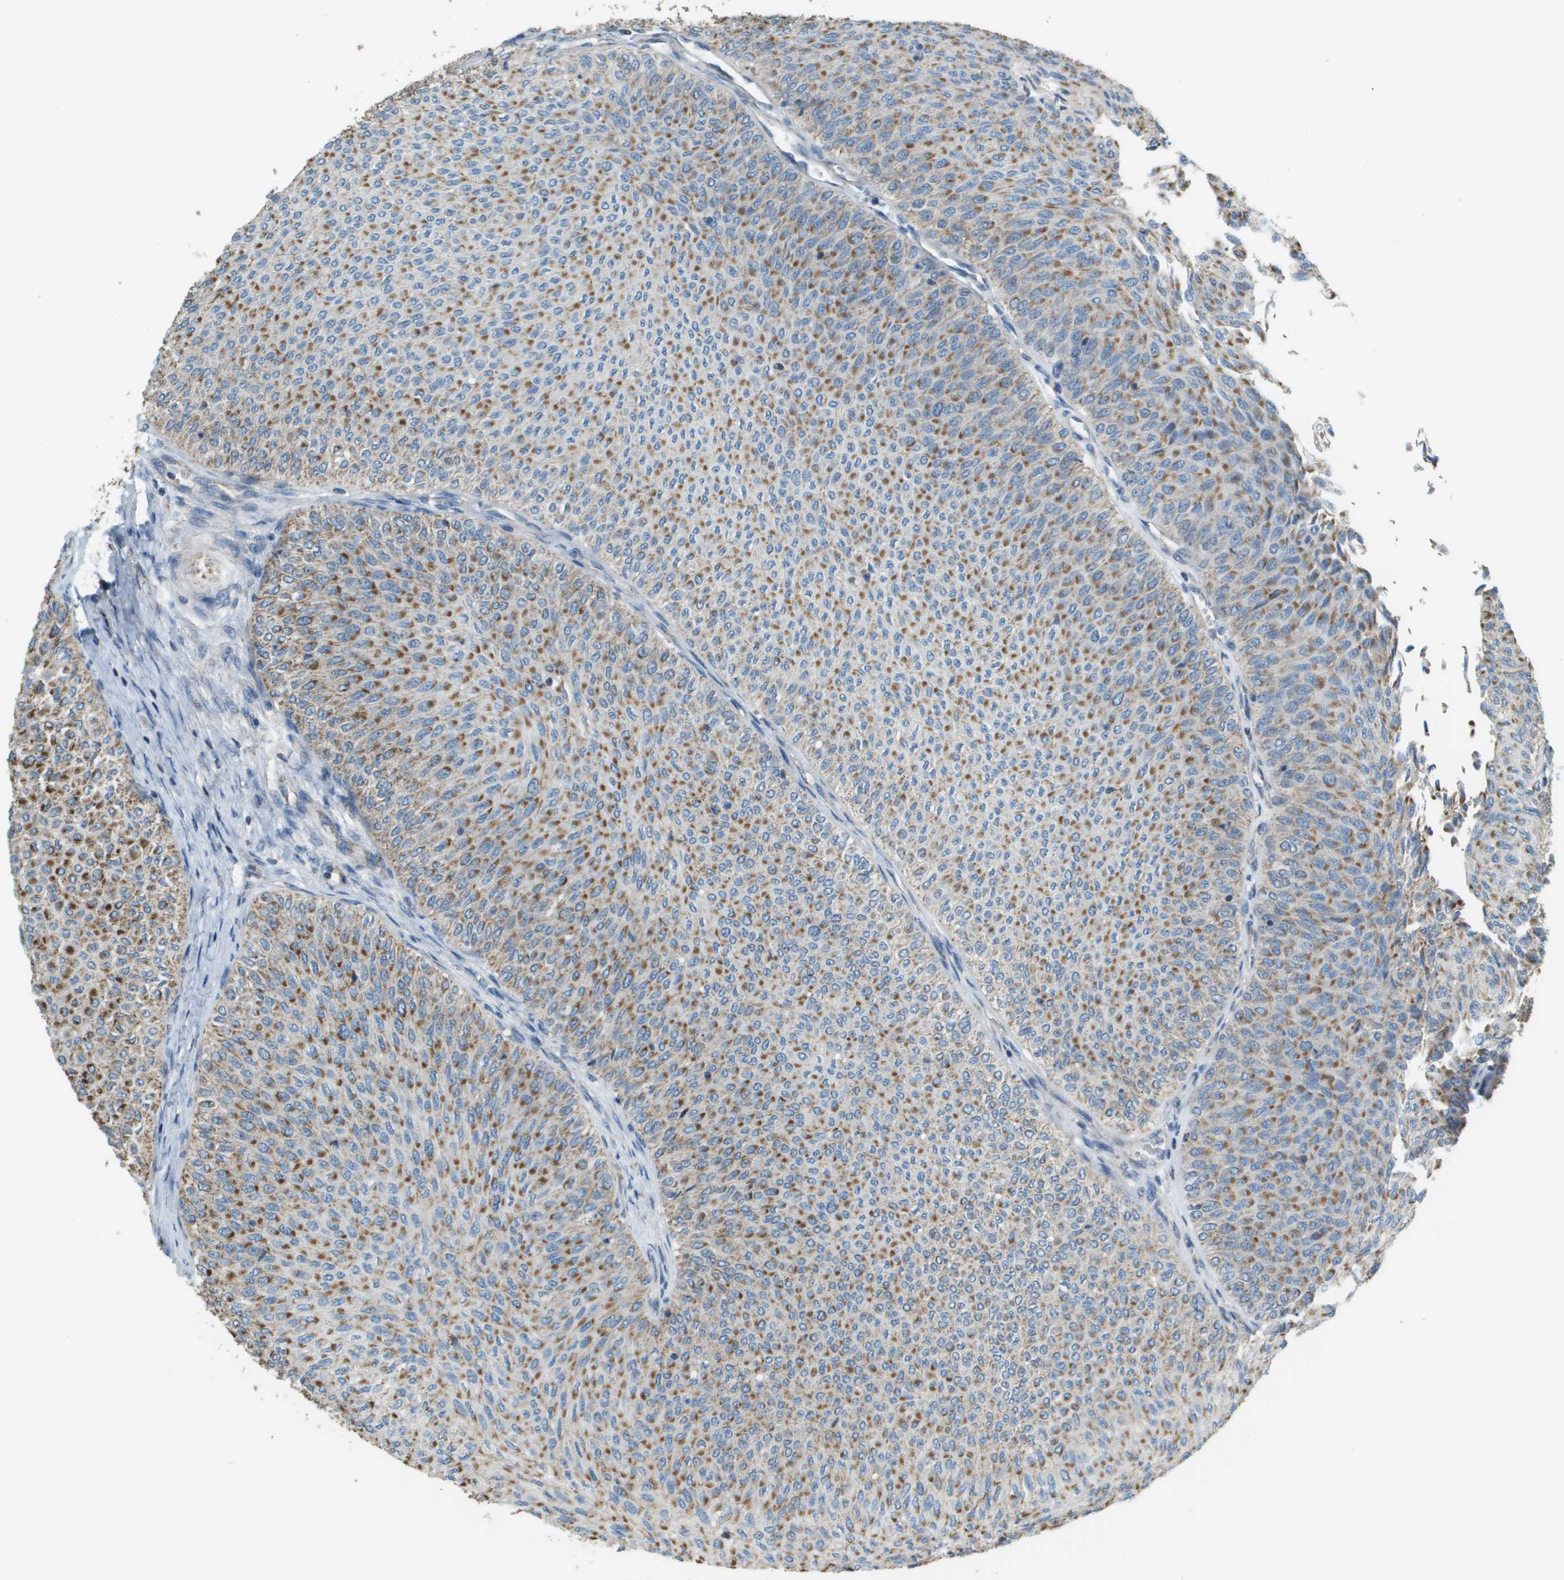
{"staining": {"intensity": "moderate", "quantity": "25%-75%", "location": "cytoplasmic/membranous"}, "tissue": "urothelial cancer", "cell_type": "Tumor cells", "image_type": "cancer", "snomed": [{"axis": "morphology", "description": "Urothelial carcinoma, Low grade"}, {"axis": "topography", "description": "Urinary bladder"}], "caption": "A photomicrograph of human urothelial cancer stained for a protein displays moderate cytoplasmic/membranous brown staining in tumor cells.", "gene": "FH", "patient": {"sex": "male", "age": 78}}